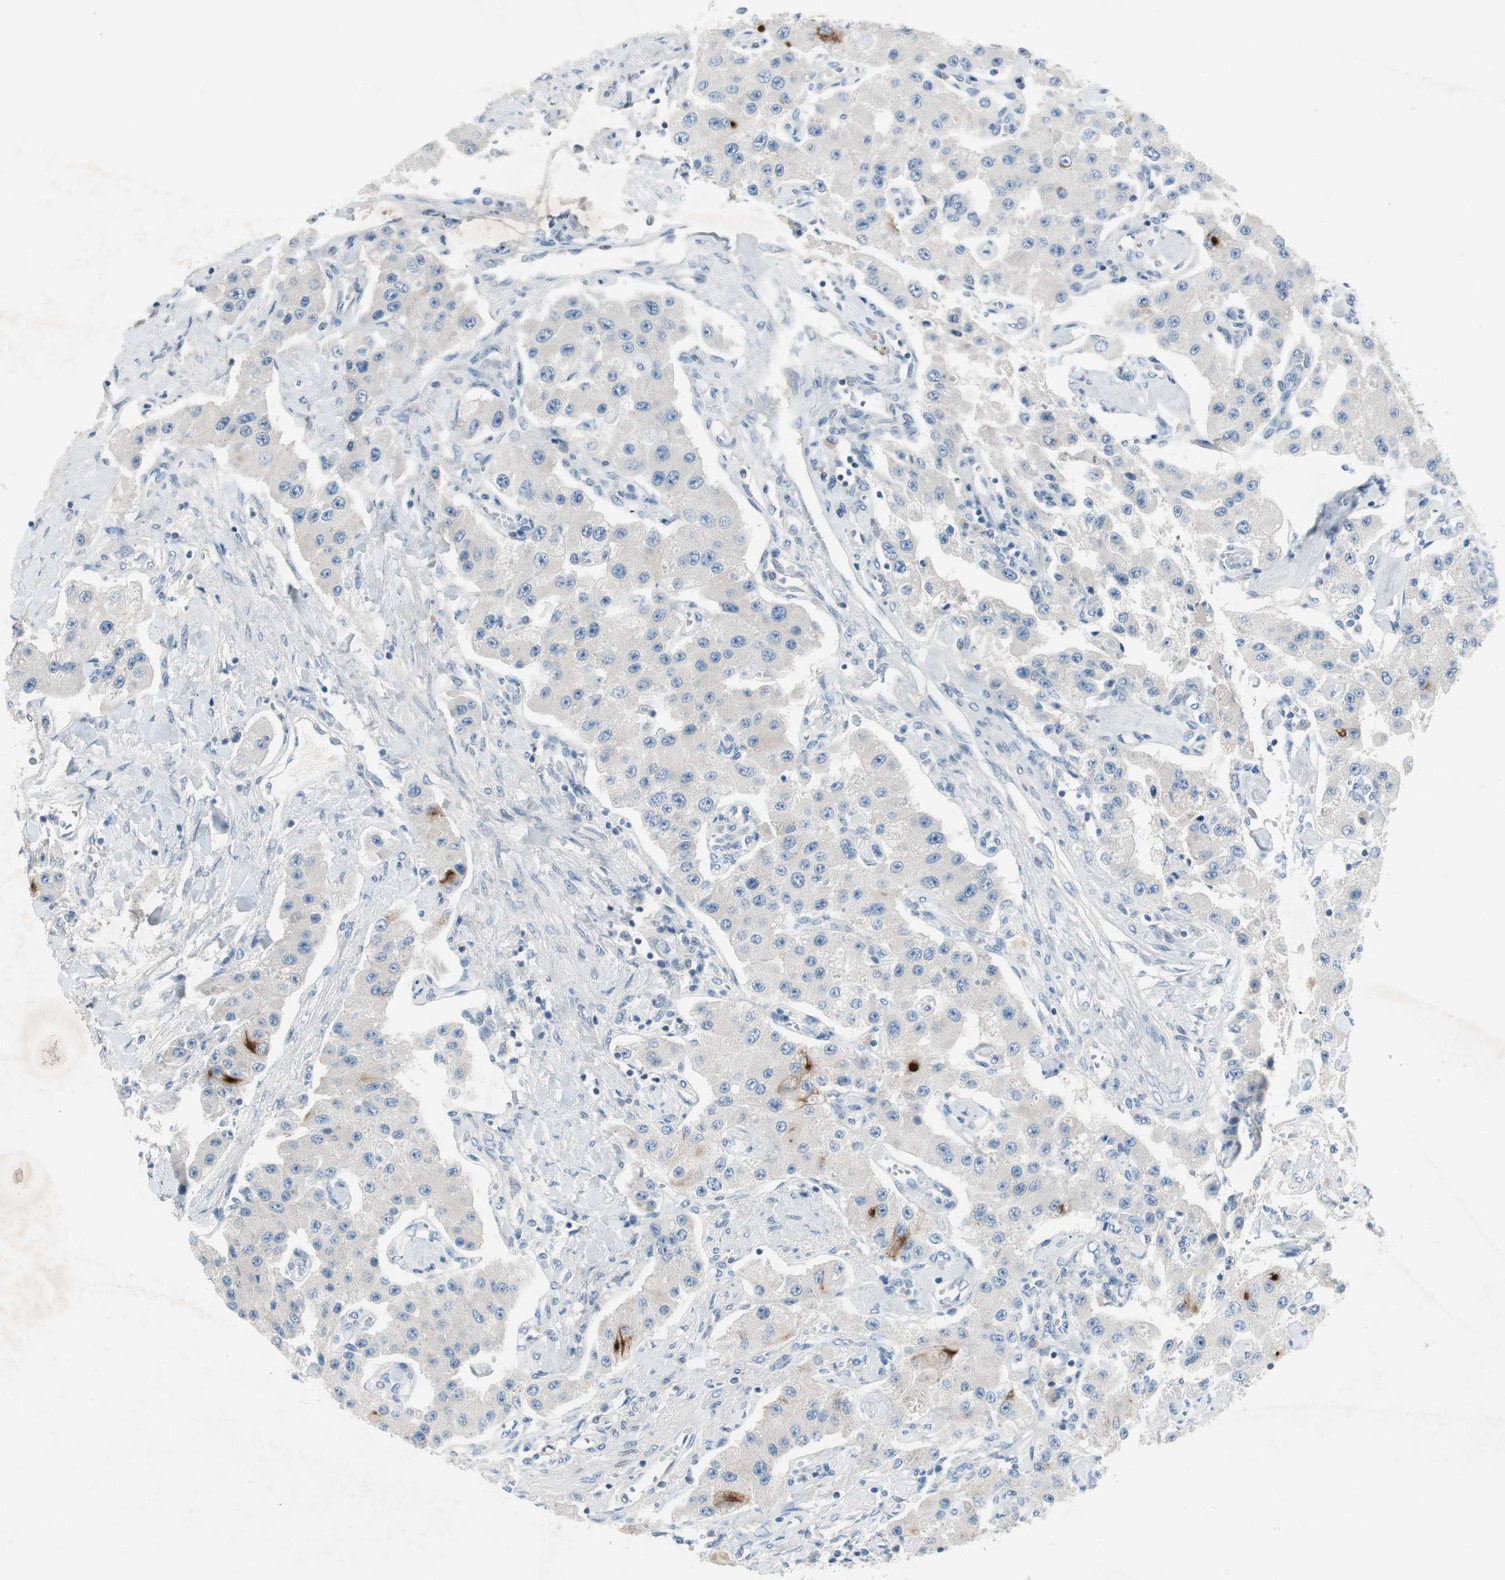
{"staining": {"intensity": "moderate", "quantity": "<25%", "location": "cytoplasmic/membranous"}, "tissue": "carcinoid", "cell_type": "Tumor cells", "image_type": "cancer", "snomed": [{"axis": "morphology", "description": "Carcinoid, malignant, NOS"}, {"axis": "topography", "description": "Pancreas"}], "caption": "Carcinoid stained for a protein exhibits moderate cytoplasmic/membranous positivity in tumor cells. (DAB (3,3'-diaminobenzidine) = brown stain, brightfield microscopy at high magnification).", "gene": "PRRG4", "patient": {"sex": "male", "age": 41}}